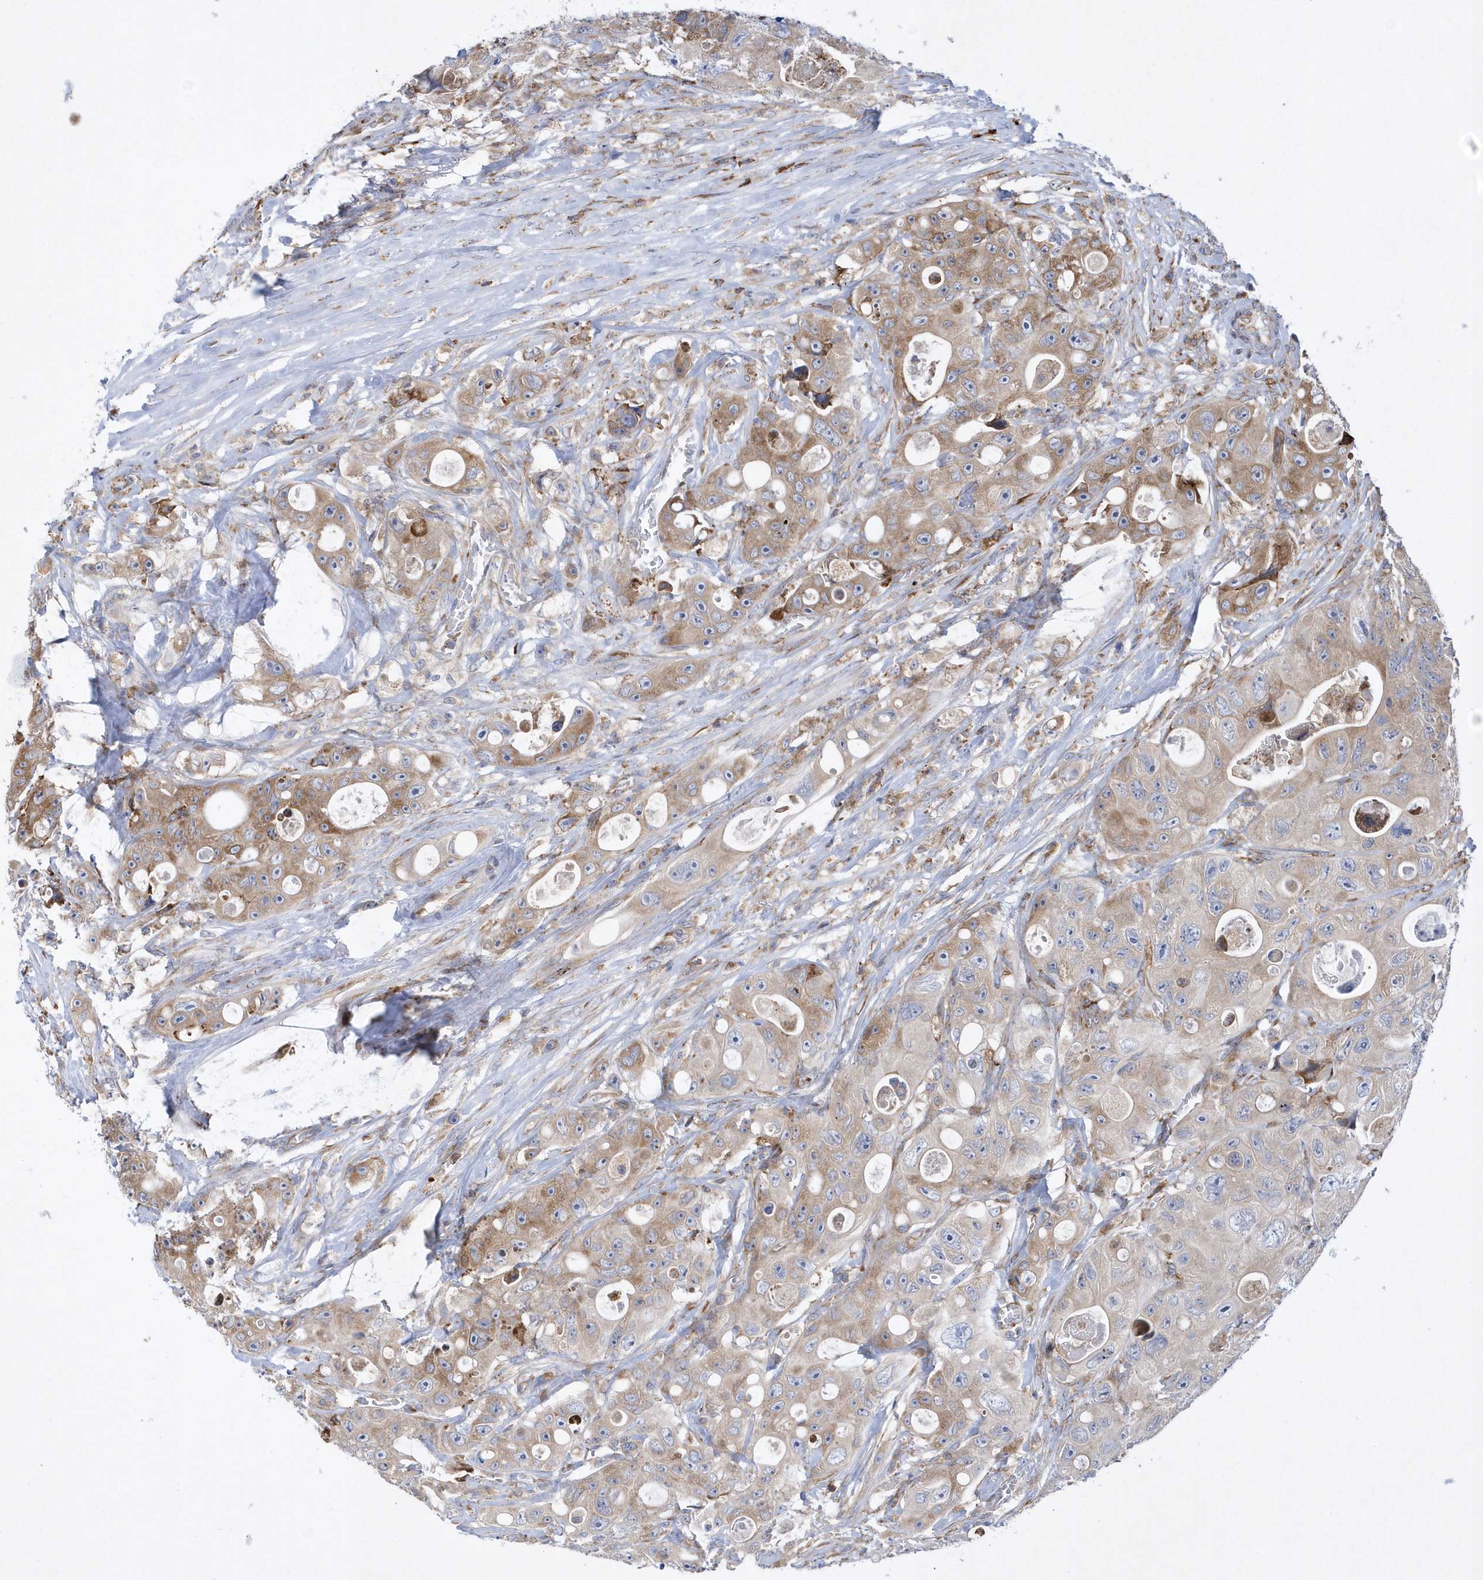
{"staining": {"intensity": "moderate", "quantity": "25%-75%", "location": "cytoplasmic/membranous"}, "tissue": "colorectal cancer", "cell_type": "Tumor cells", "image_type": "cancer", "snomed": [{"axis": "morphology", "description": "Adenocarcinoma, NOS"}, {"axis": "topography", "description": "Colon"}], "caption": "Tumor cells display medium levels of moderate cytoplasmic/membranous staining in about 25%-75% of cells in human colorectal cancer. (brown staining indicates protein expression, while blue staining denotes nuclei).", "gene": "MED31", "patient": {"sex": "female", "age": 46}}